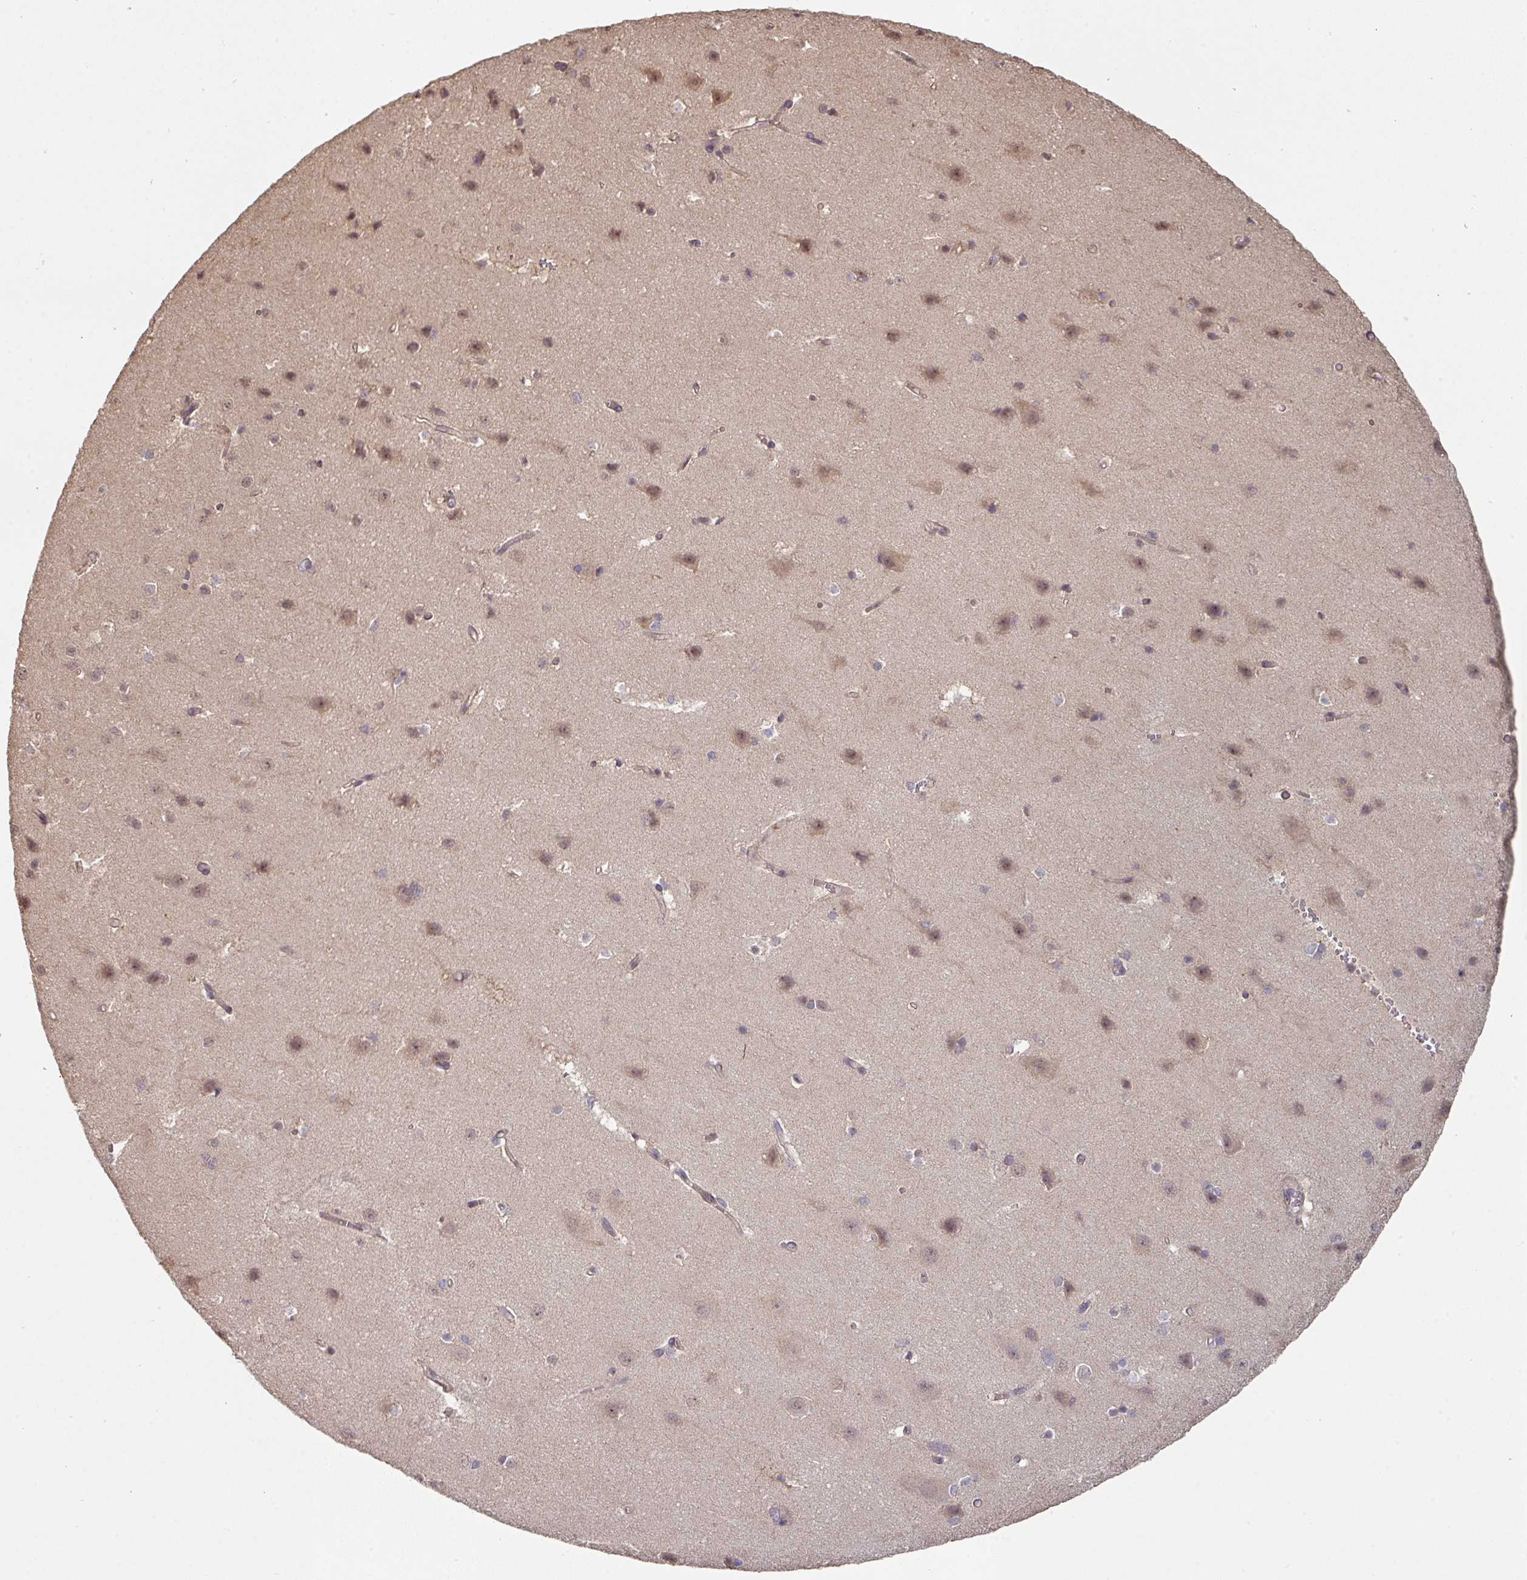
{"staining": {"intensity": "weak", "quantity": ">75%", "location": "cytoplasmic/membranous"}, "tissue": "cerebral cortex", "cell_type": "Endothelial cells", "image_type": "normal", "snomed": [{"axis": "morphology", "description": "Normal tissue, NOS"}, {"axis": "topography", "description": "Cerebral cortex"}], "caption": "Protein staining of benign cerebral cortex exhibits weak cytoplasmic/membranous positivity in about >75% of endothelial cells. (IHC, brightfield microscopy, high magnification).", "gene": "ACVR2B", "patient": {"sex": "male", "age": 37}}